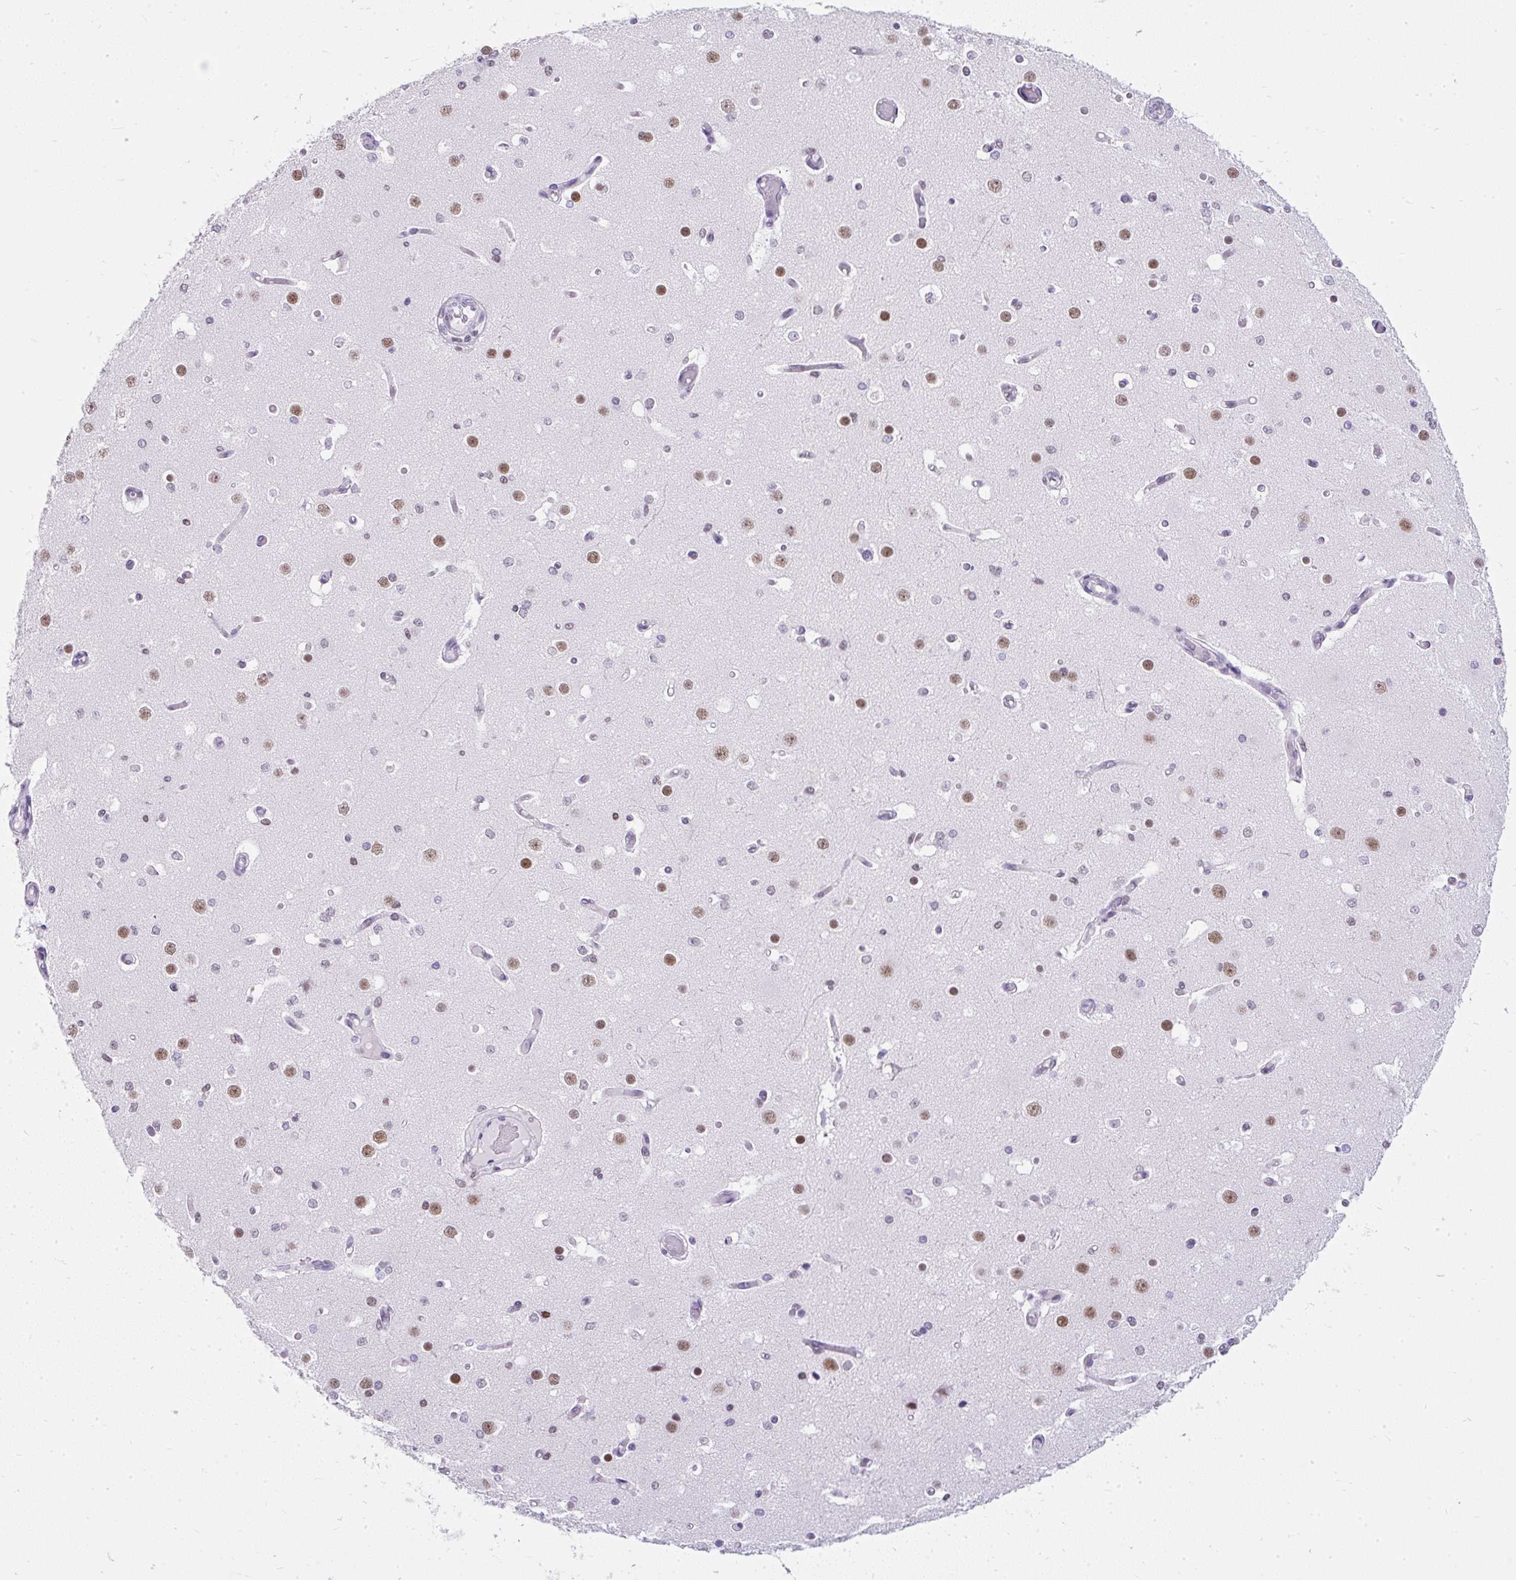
{"staining": {"intensity": "negative", "quantity": "none", "location": "none"}, "tissue": "cerebral cortex", "cell_type": "Endothelial cells", "image_type": "normal", "snomed": [{"axis": "morphology", "description": "Normal tissue, NOS"}, {"axis": "morphology", "description": "Inflammation, NOS"}, {"axis": "topography", "description": "Cerebral cortex"}], "caption": "An image of cerebral cortex stained for a protein demonstrates no brown staining in endothelial cells.", "gene": "PLCXD2", "patient": {"sex": "male", "age": 6}}